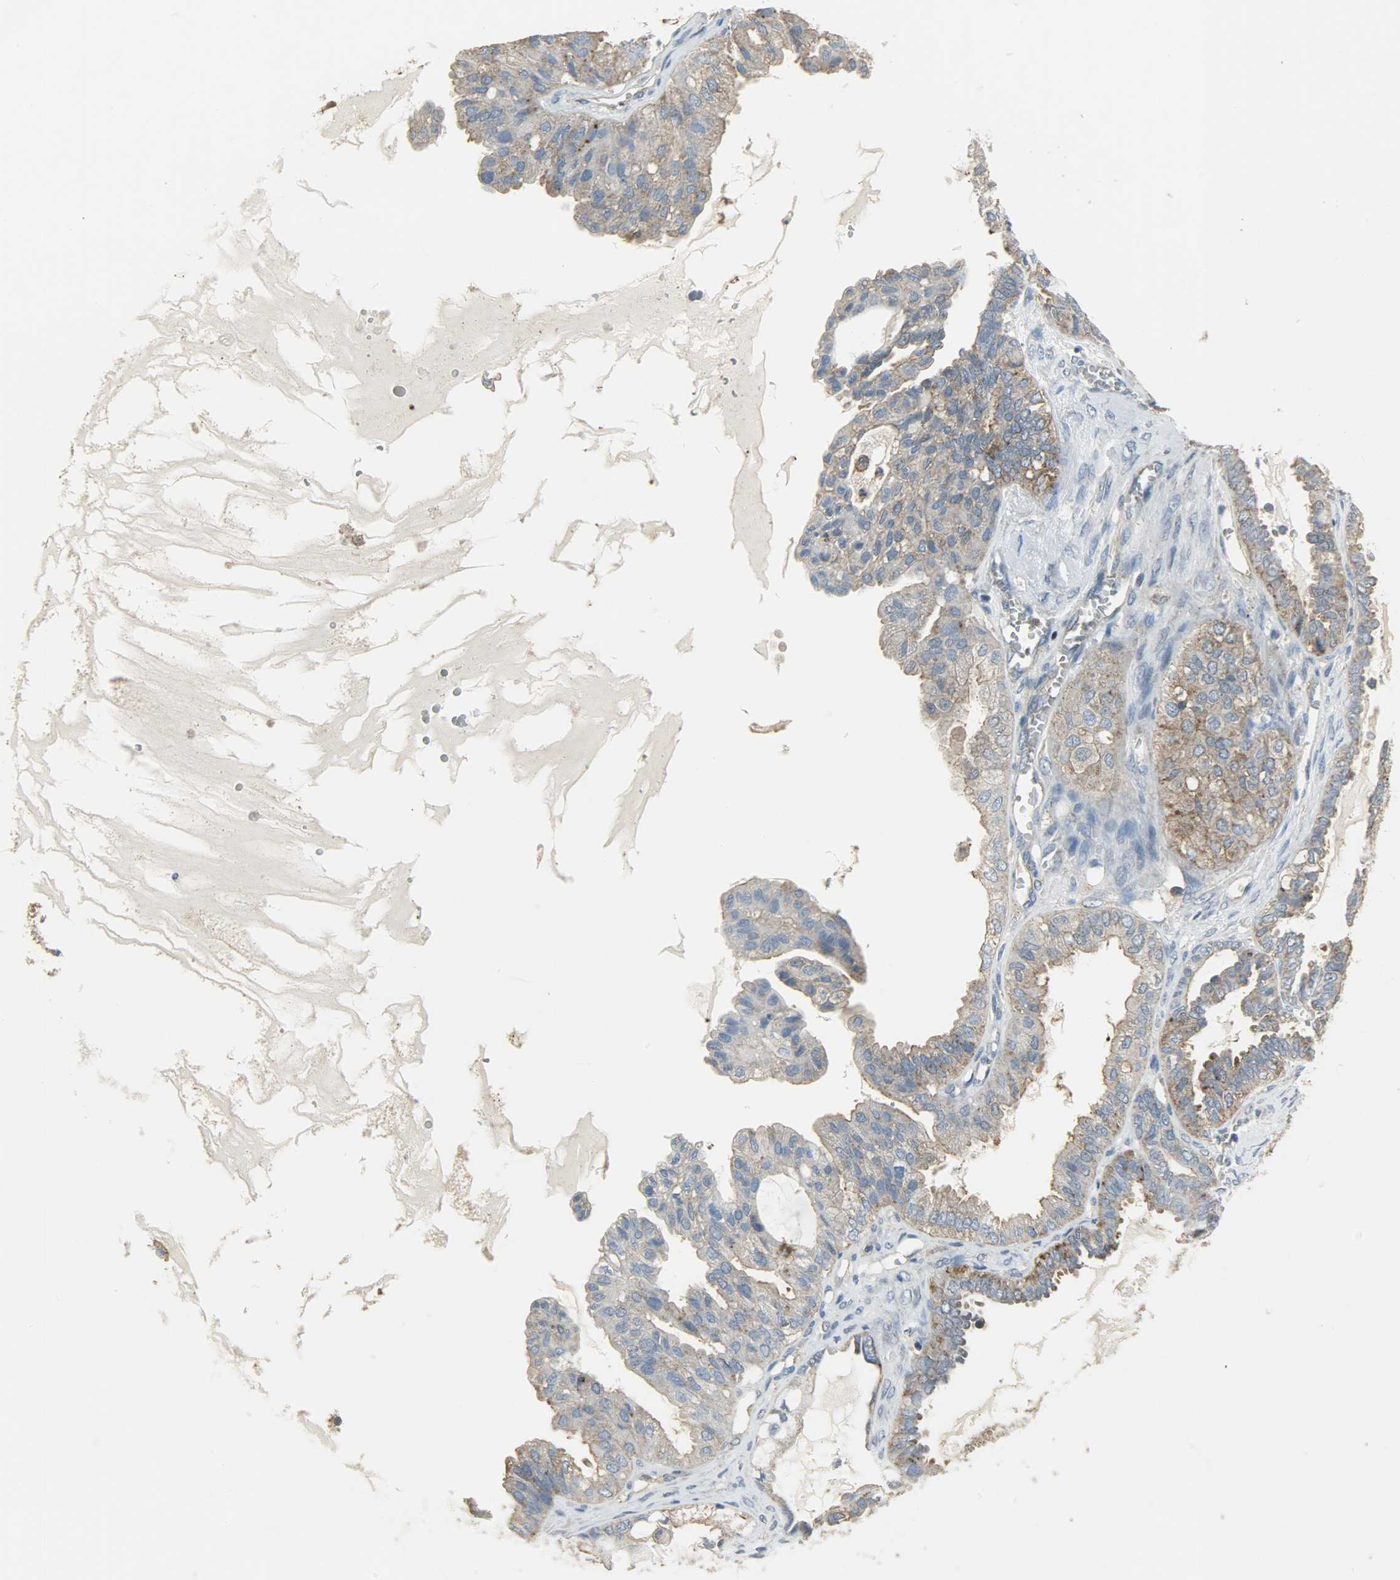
{"staining": {"intensity": "weak", "quantity": ">75%", "location": "cytoplasmic/membranous"}, "tissue": "ovarian cancer", "cell_type": "Tumor cells", "image_type": "cancer", "snomed": [{"axis": "morphology", "description": "Carcinoma, NOS"}, {"axis": "morphology", "description": "Carcinoma, endometroid"}, {"axis": "topography", "description": "Ovary"}], "caption": "Brown immunohistochemical staining in human endometroid carcinoma (ovarian) demonstrates weak cytoplasmic/membranous staining in about >75% of tumor cells. (DAB (3,3'-diaminobenzidine) IHC, brown staining for protein, blue staining for nuclei).", "gene": "DNAJA4", "patient": {"sex": "female", "age": 50}}